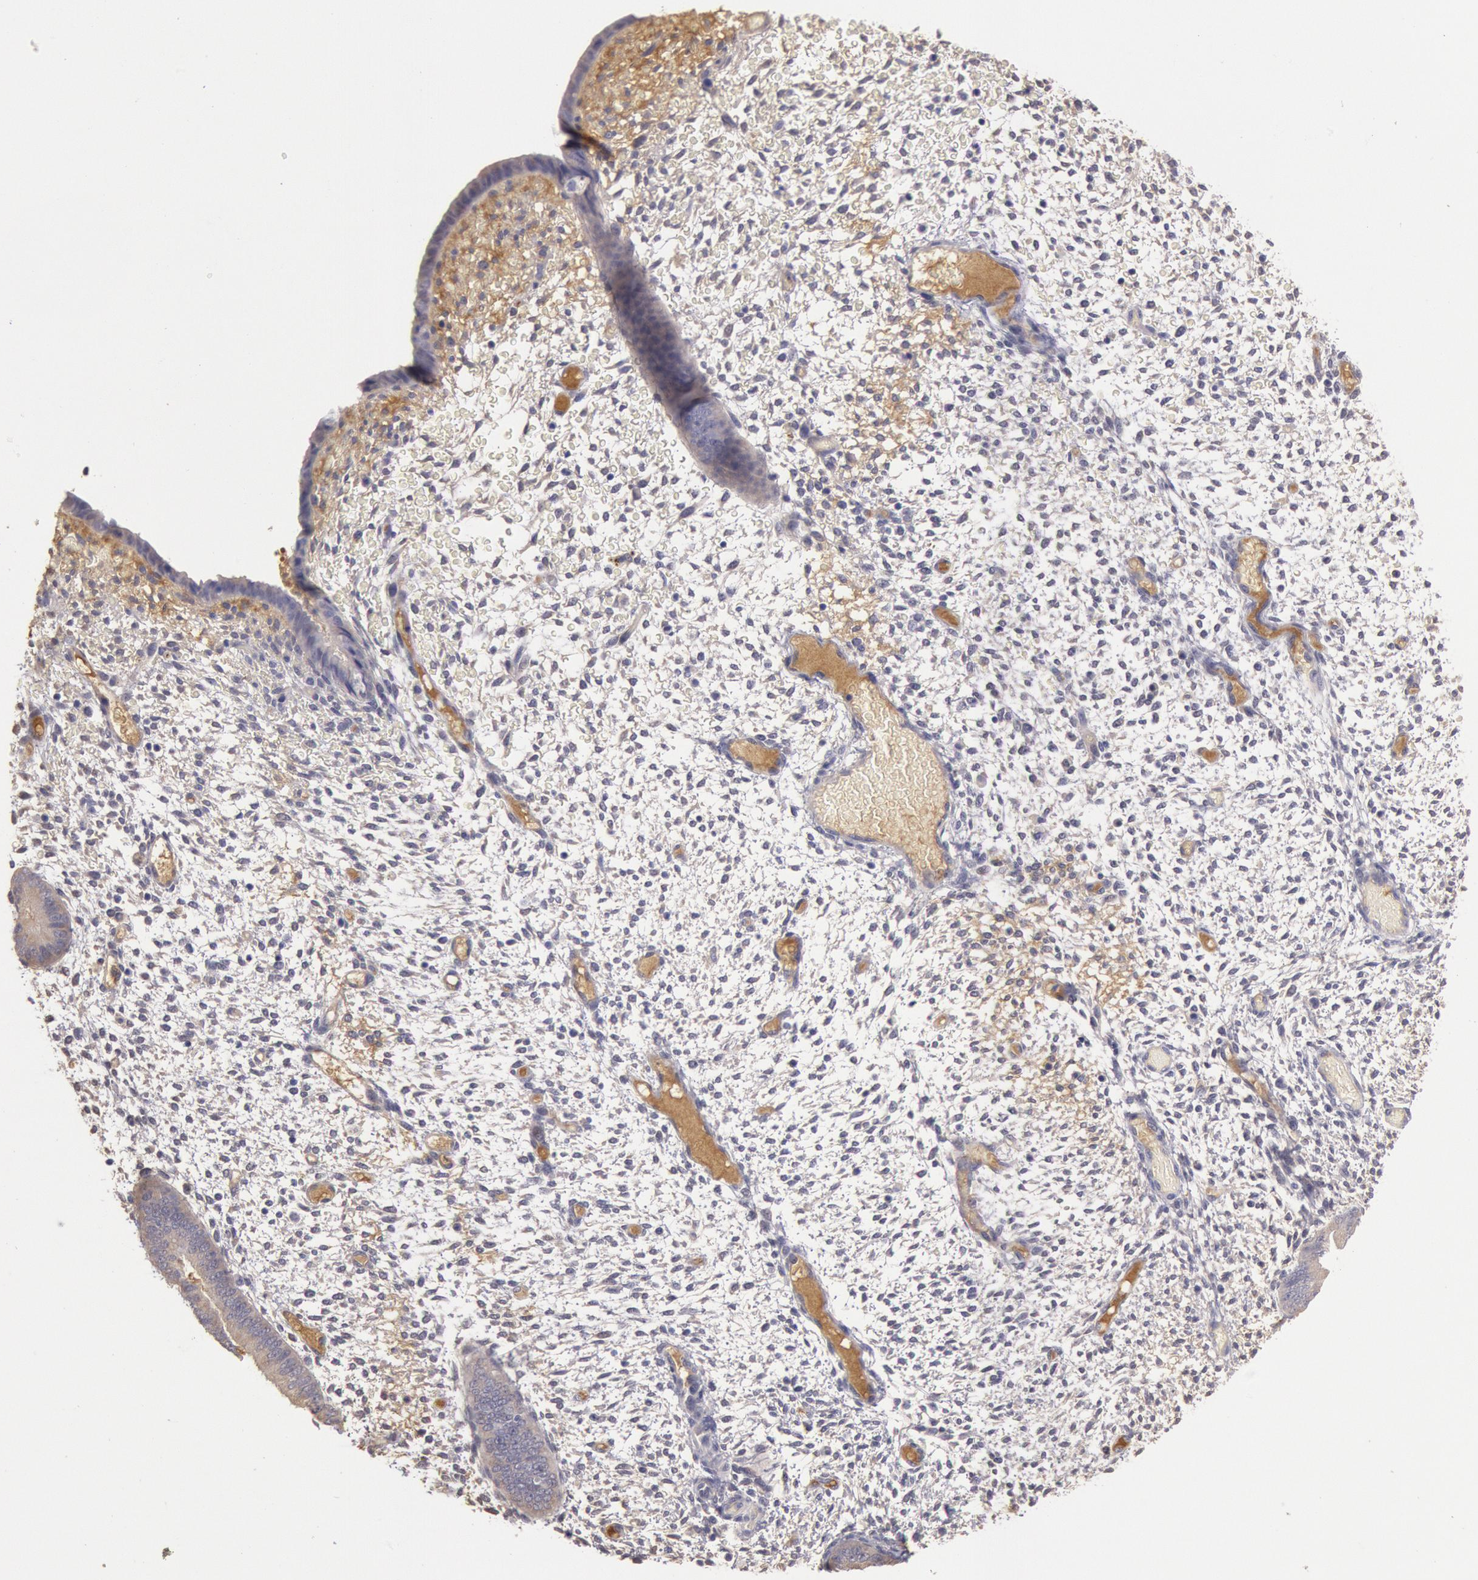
{"staining": {"intensity": "negative", "quantity": "none", "location": "none"}, "tissue": "endometrium", "cell_type": "Cells in endometrial stroma", "image_type": "normal", "snomed": [{"axis": "morphology", "description": "Normal tissue, NOS"}, {"axis": "topography", "description": "Endometrium"}], "caption": "IHC micrograph of unremarkable human endometrium stained for a protein (brown), which exhibits no staining in cells in endometrial stroma.", "gene": "C1R", "patient": {"sex": "female", "age": 42}}